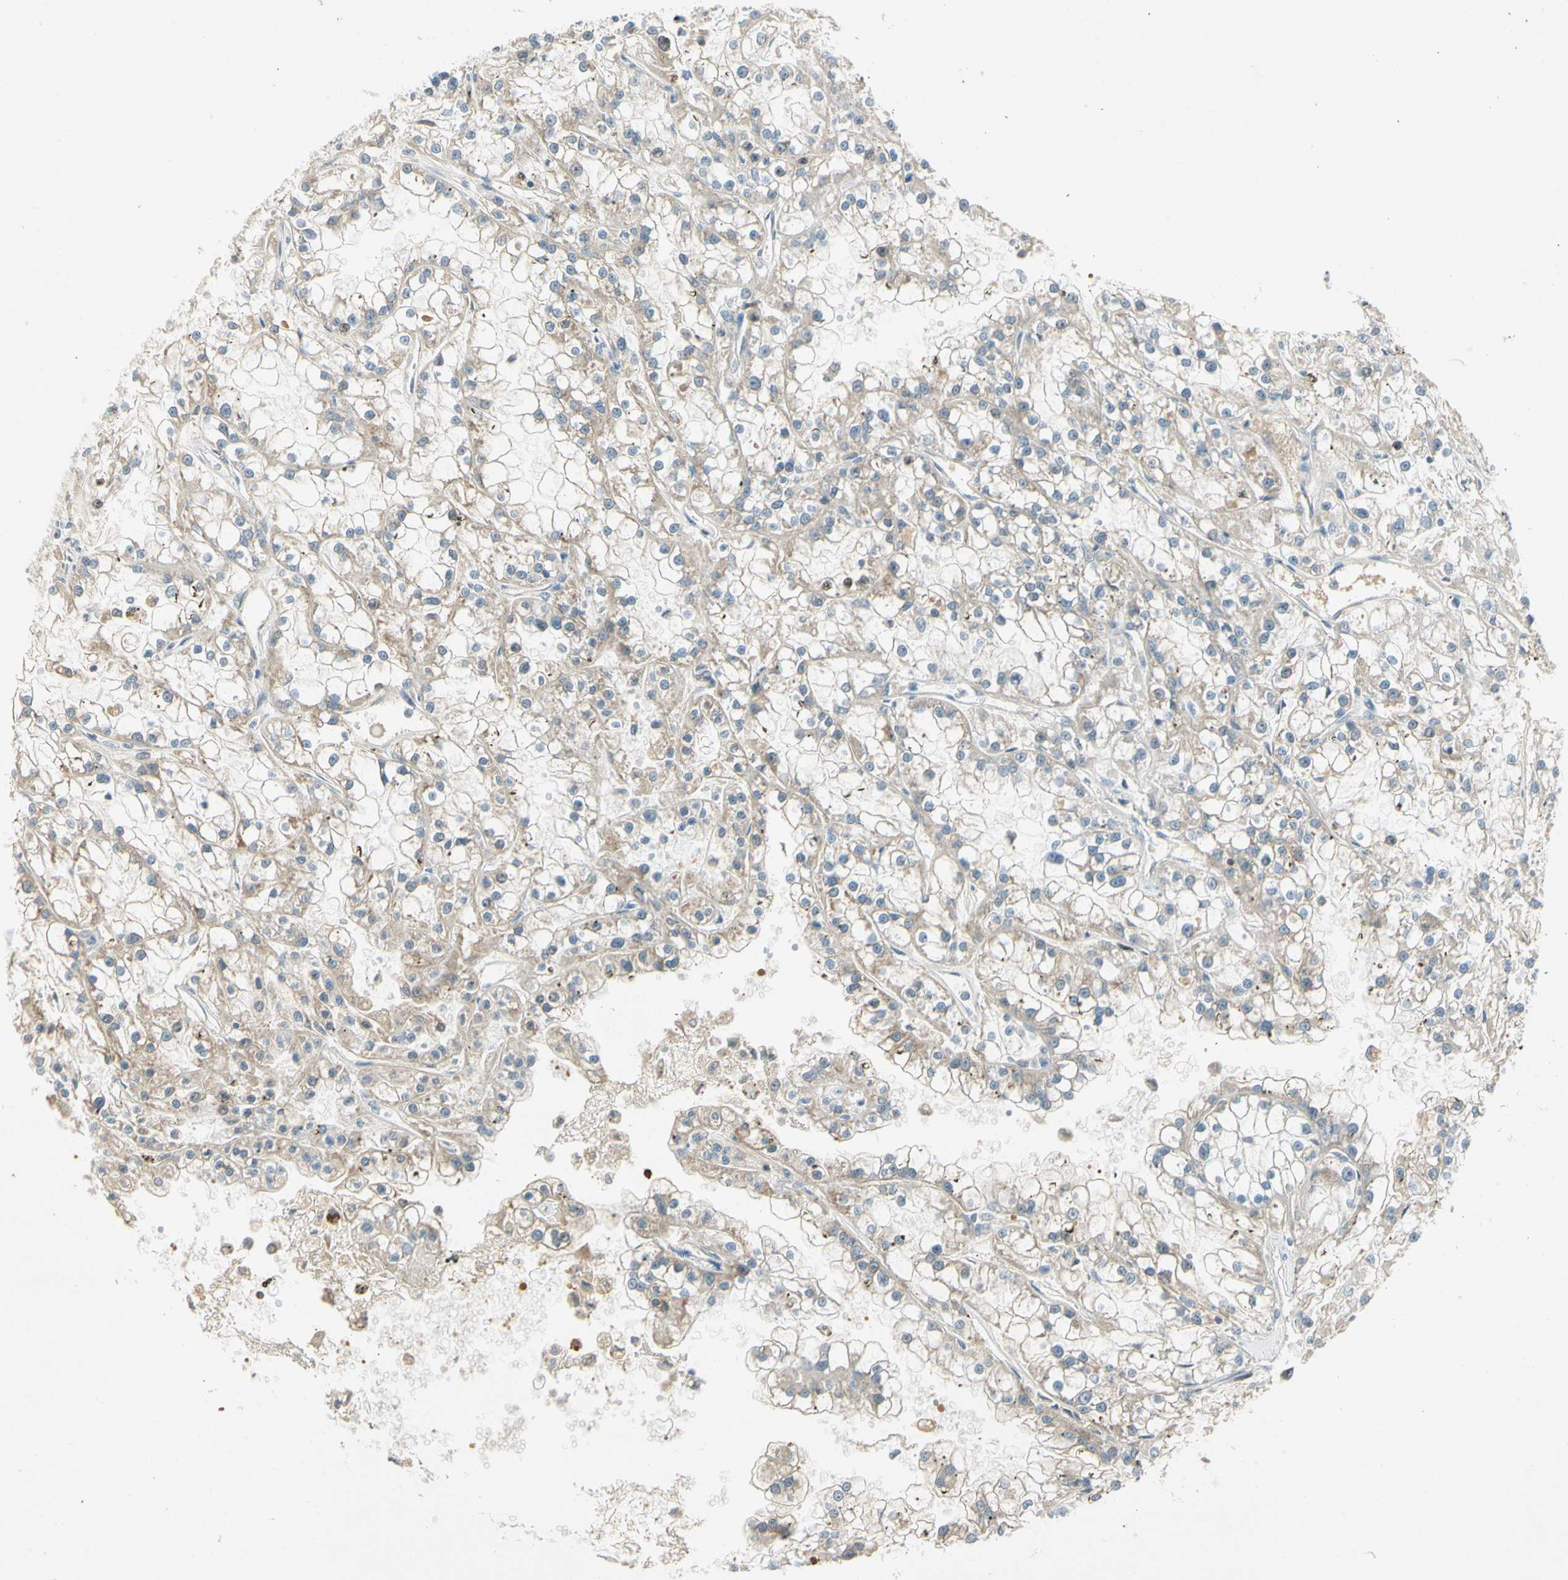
{"staining": {"intensity": "negative", "quantity": "none", "location": "none"}, "tissue": "renal cancer", "cell_type": "Tumor cells", "image_type": "cancer", "snomed": [{"axis": "morphology", "description": "Adenocarcinoma, NOS"}, {"axis": "topography", "description": "Kidney"}], "caption": "This is an IHC image of adenocarcinoma (renal). There is no staining in tumor cells.", "gene": "PITX1", "patient": {"sex": "female", "age": 52}}